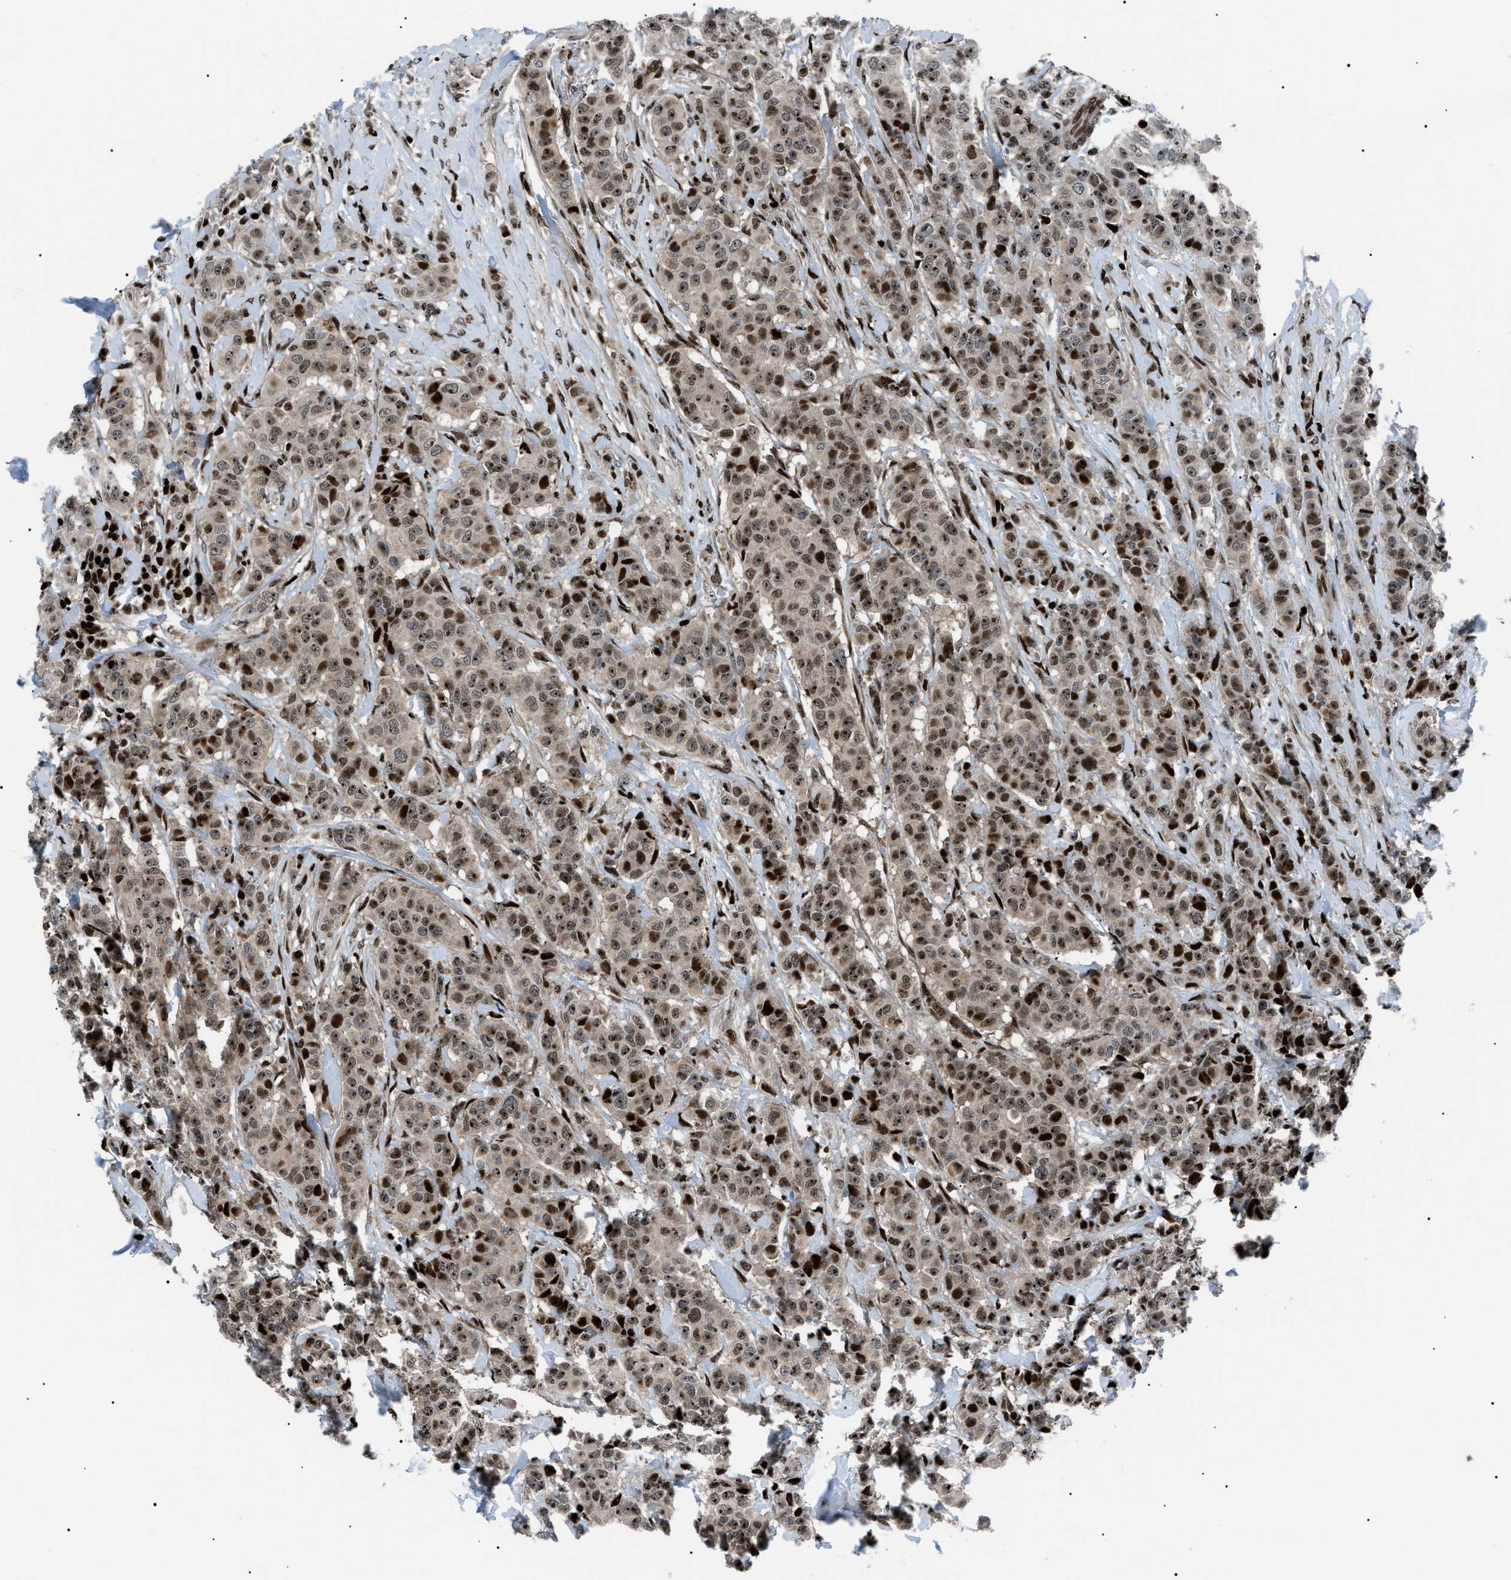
{"staining": {"intensity": "strong", "quantity": ">75%", "location": "nuclear"}, "tissue": "breast cancer", "cell_type": "Tumor cells", "image_type": "cancer", "snomed": [{"axis": "morphology", "description": "Normal tissue, NOS"}, {"axis": "morphology", "description": "Duct carcinoma"}, {"axis": "topography", "description": "Breast"}], "caption": "Breast cancer (infiltrating ductal carcinoma) tissue exhibits strong nuclear positivity in approximately >75% of tumor cells", "gene": "PRKX", "patient": {"sex": "female", "age": 40}}